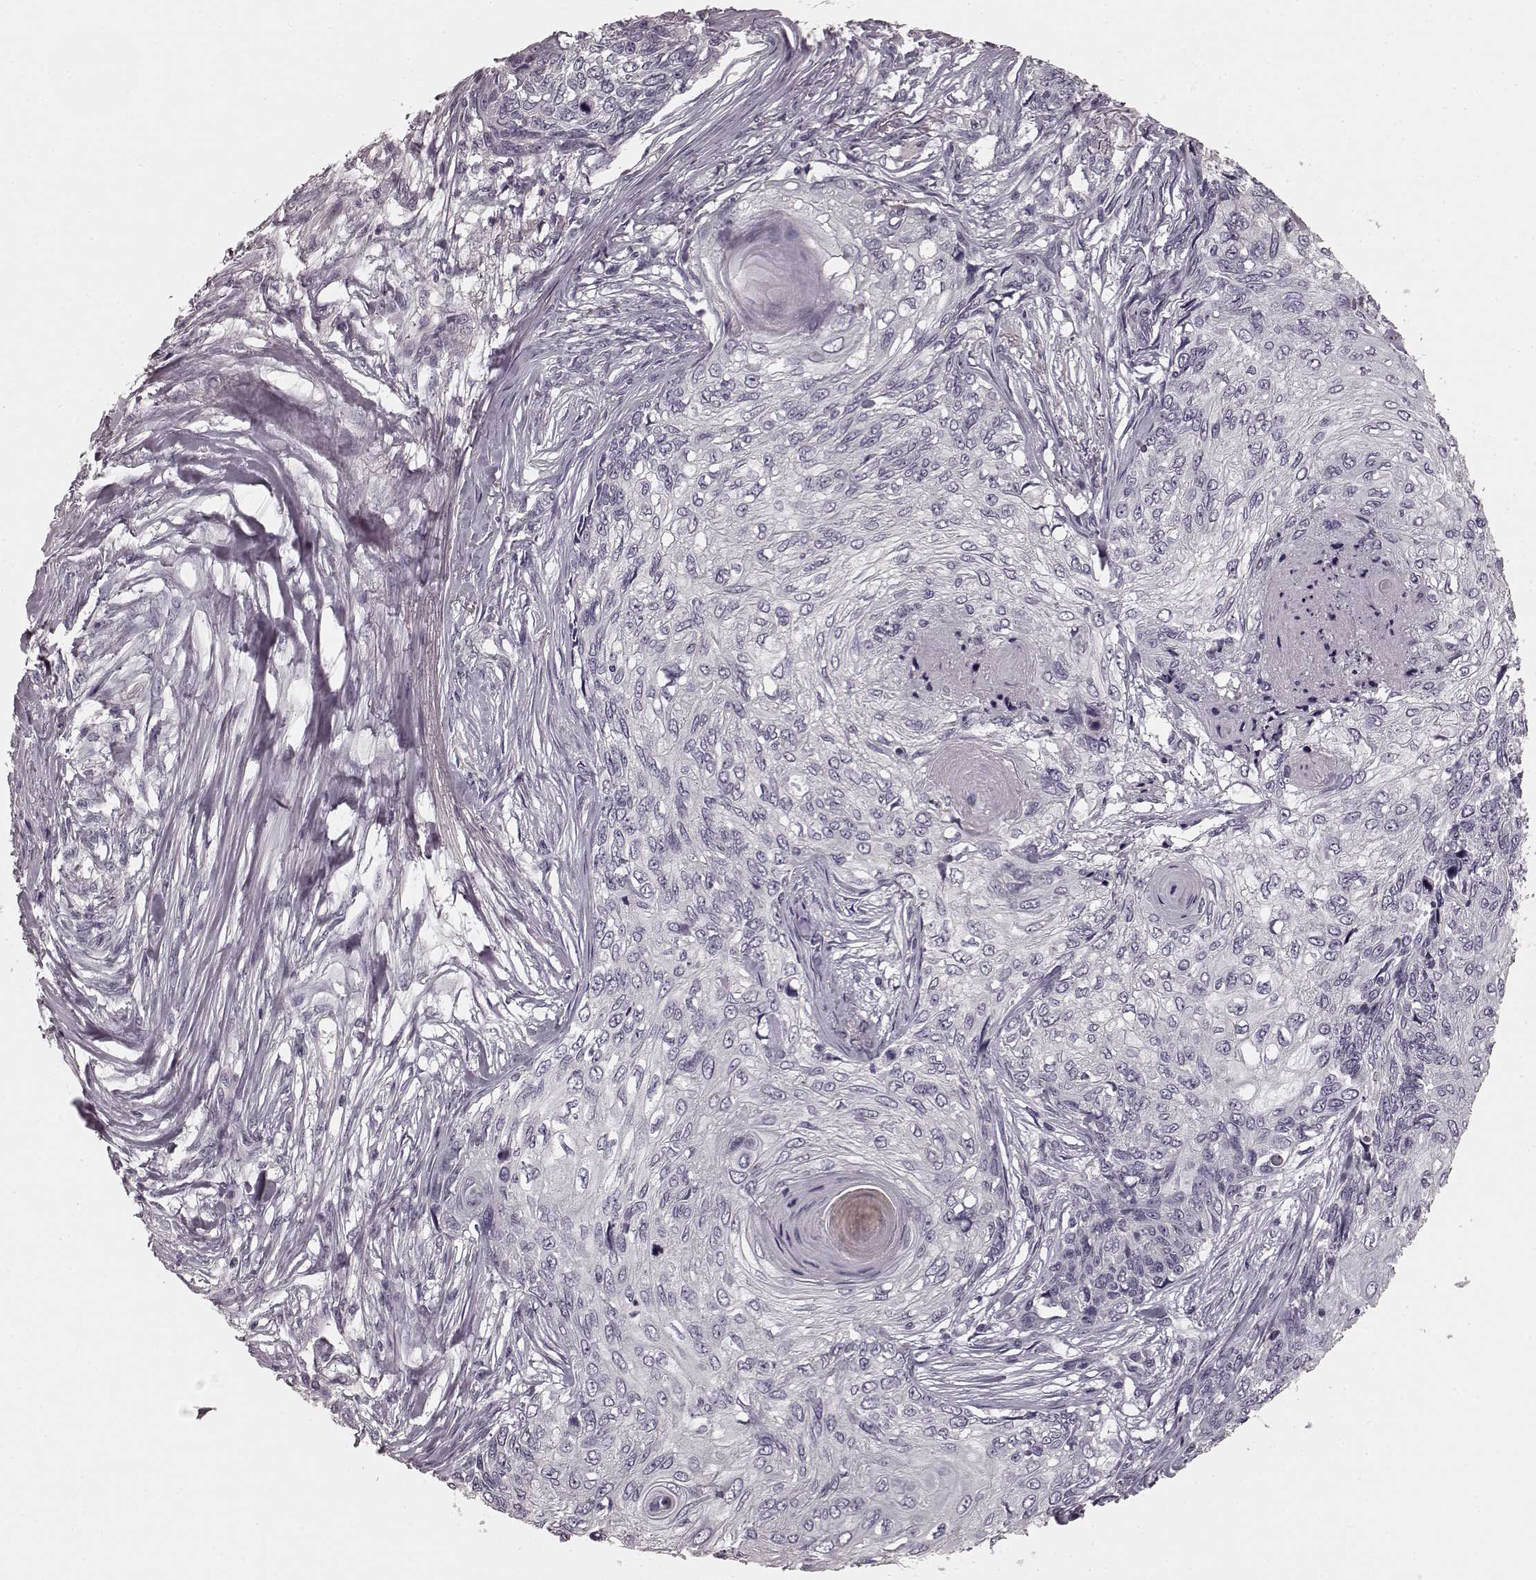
{"staining": {"intensity": "negative", "quantity": "none", "location": "none"}, "tissue": "skin cancer", "cell_type": "Tumor cells", "image_type": "cancer", "snomed": [{"axis": "morphology", "description": "Squamous cell carcinoma, NOS"}, {"axis": "topography", "description": "Skin"}], "caption": "IHC histopathology image of neoplastic tissue: skin squamous cell carcinoma stained with DAB (3,3'-diaminobenzidine) demonstrates no significant protein staining in tumor cells.", "gene": "PRKCE", "patient": {"sex": "male", "age": 92}}